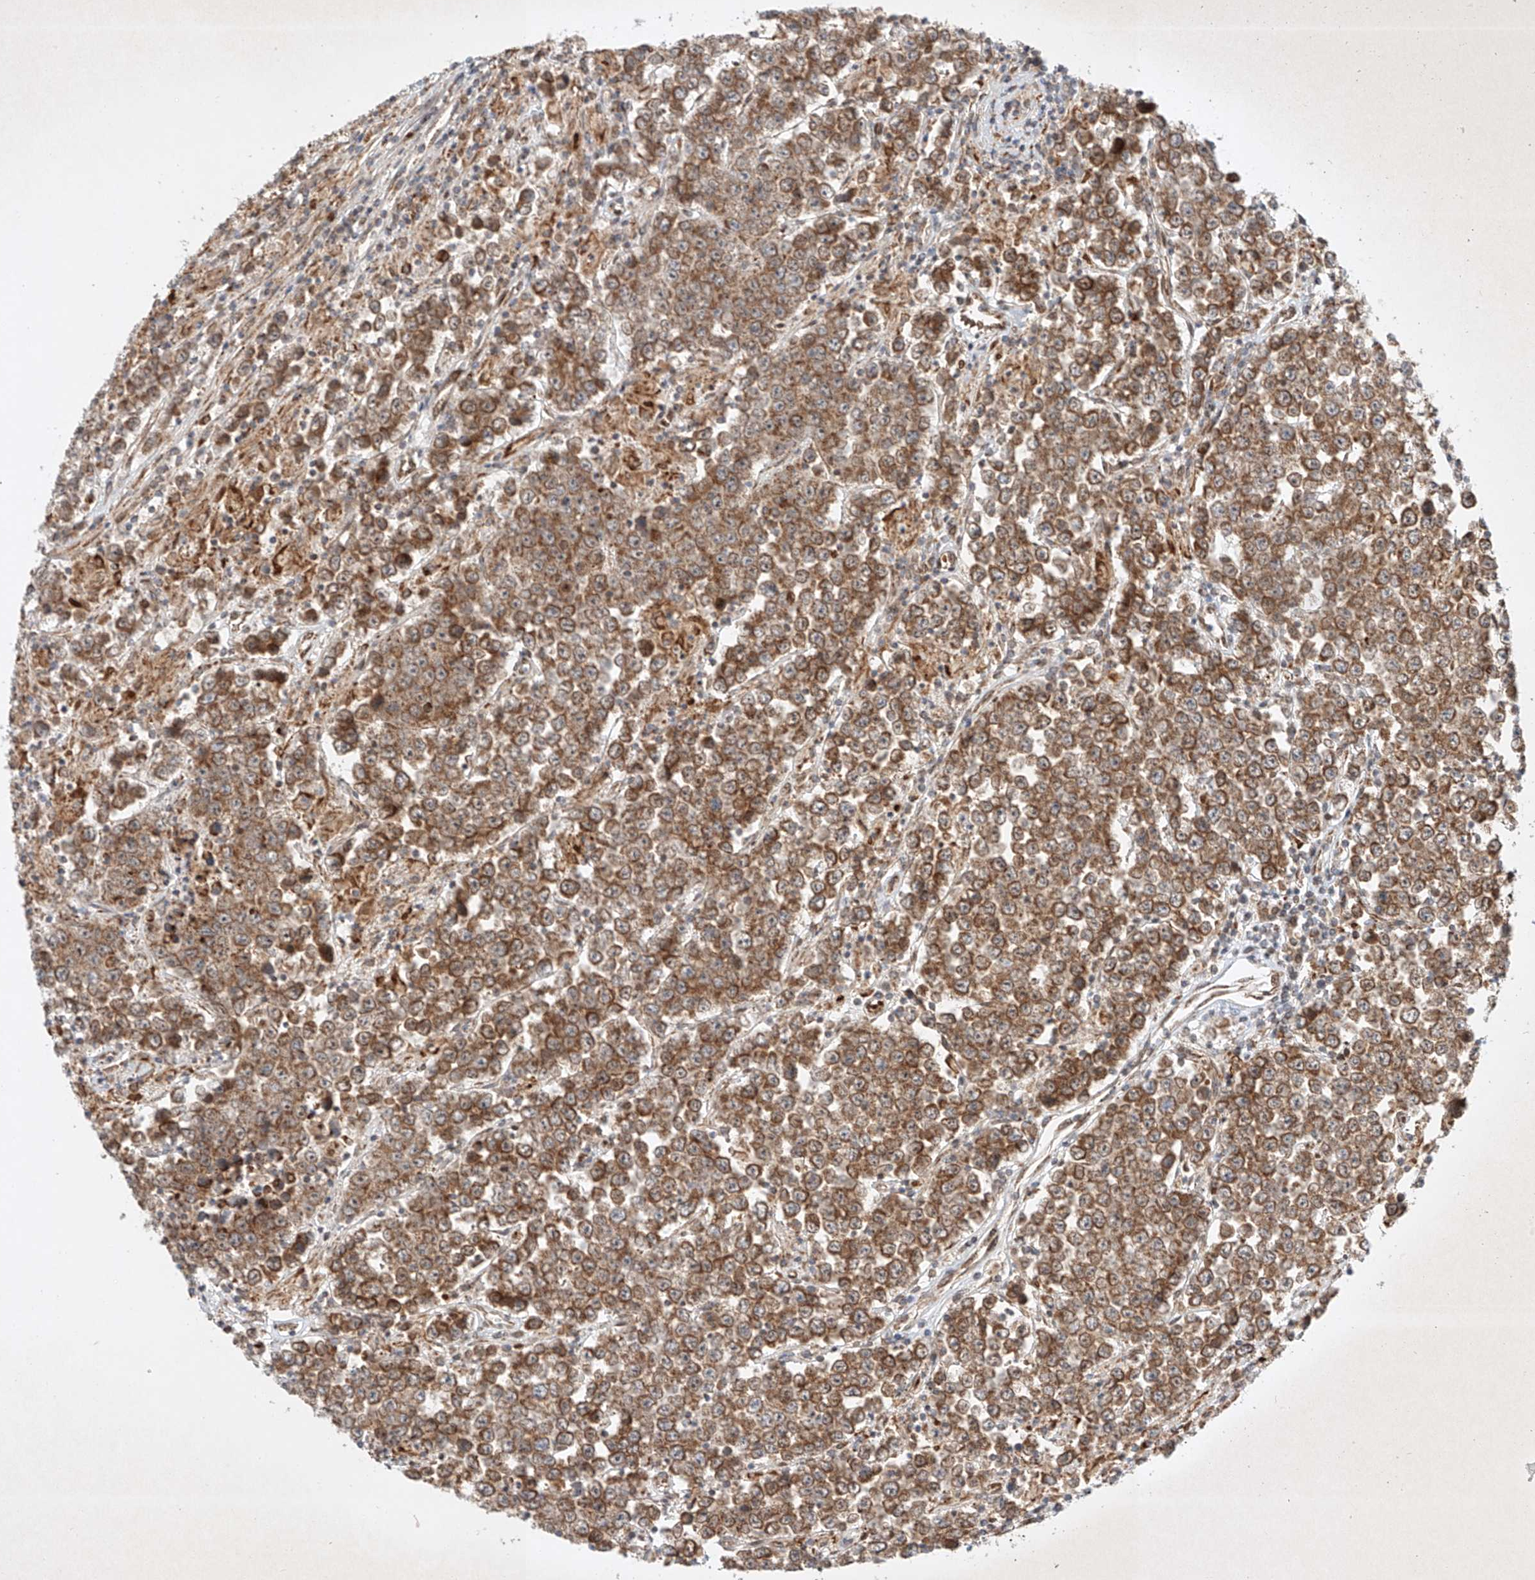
{"staining": {"intensity": "moderate", "quantity": ">75%", "location": "cytoplasmic/membranous"}, "tissue": "testis cancer", "cell_type": "Tumor cells", "image_type": "cancer", "snomed": [{"axis": "morphology", "description": "Normal tissue, NOS"}, {"axis": "morphology", "description": "Urothelial carcinoma, High grade"}, {"axis": "morphology", "description": "Seminoma, NOS"}, {"axis": "morphology", "description": "Carcinoma, Embryonal, NOS"}, {"axis": "topography", "description": "Urinary bladder"}, {"axis": "topography", "description": "Testis"}], "caption": "The immunohistochemical stain highlights moderate cytoplasmic/membranous expression in tumor cells of testis cancer (urothelial carcinoma (high-grade)) tissue. (IHC, brightfield microscopy, high magnification).", "gene": "EPG5", "patient": {"sex": "male", "age": 41}}